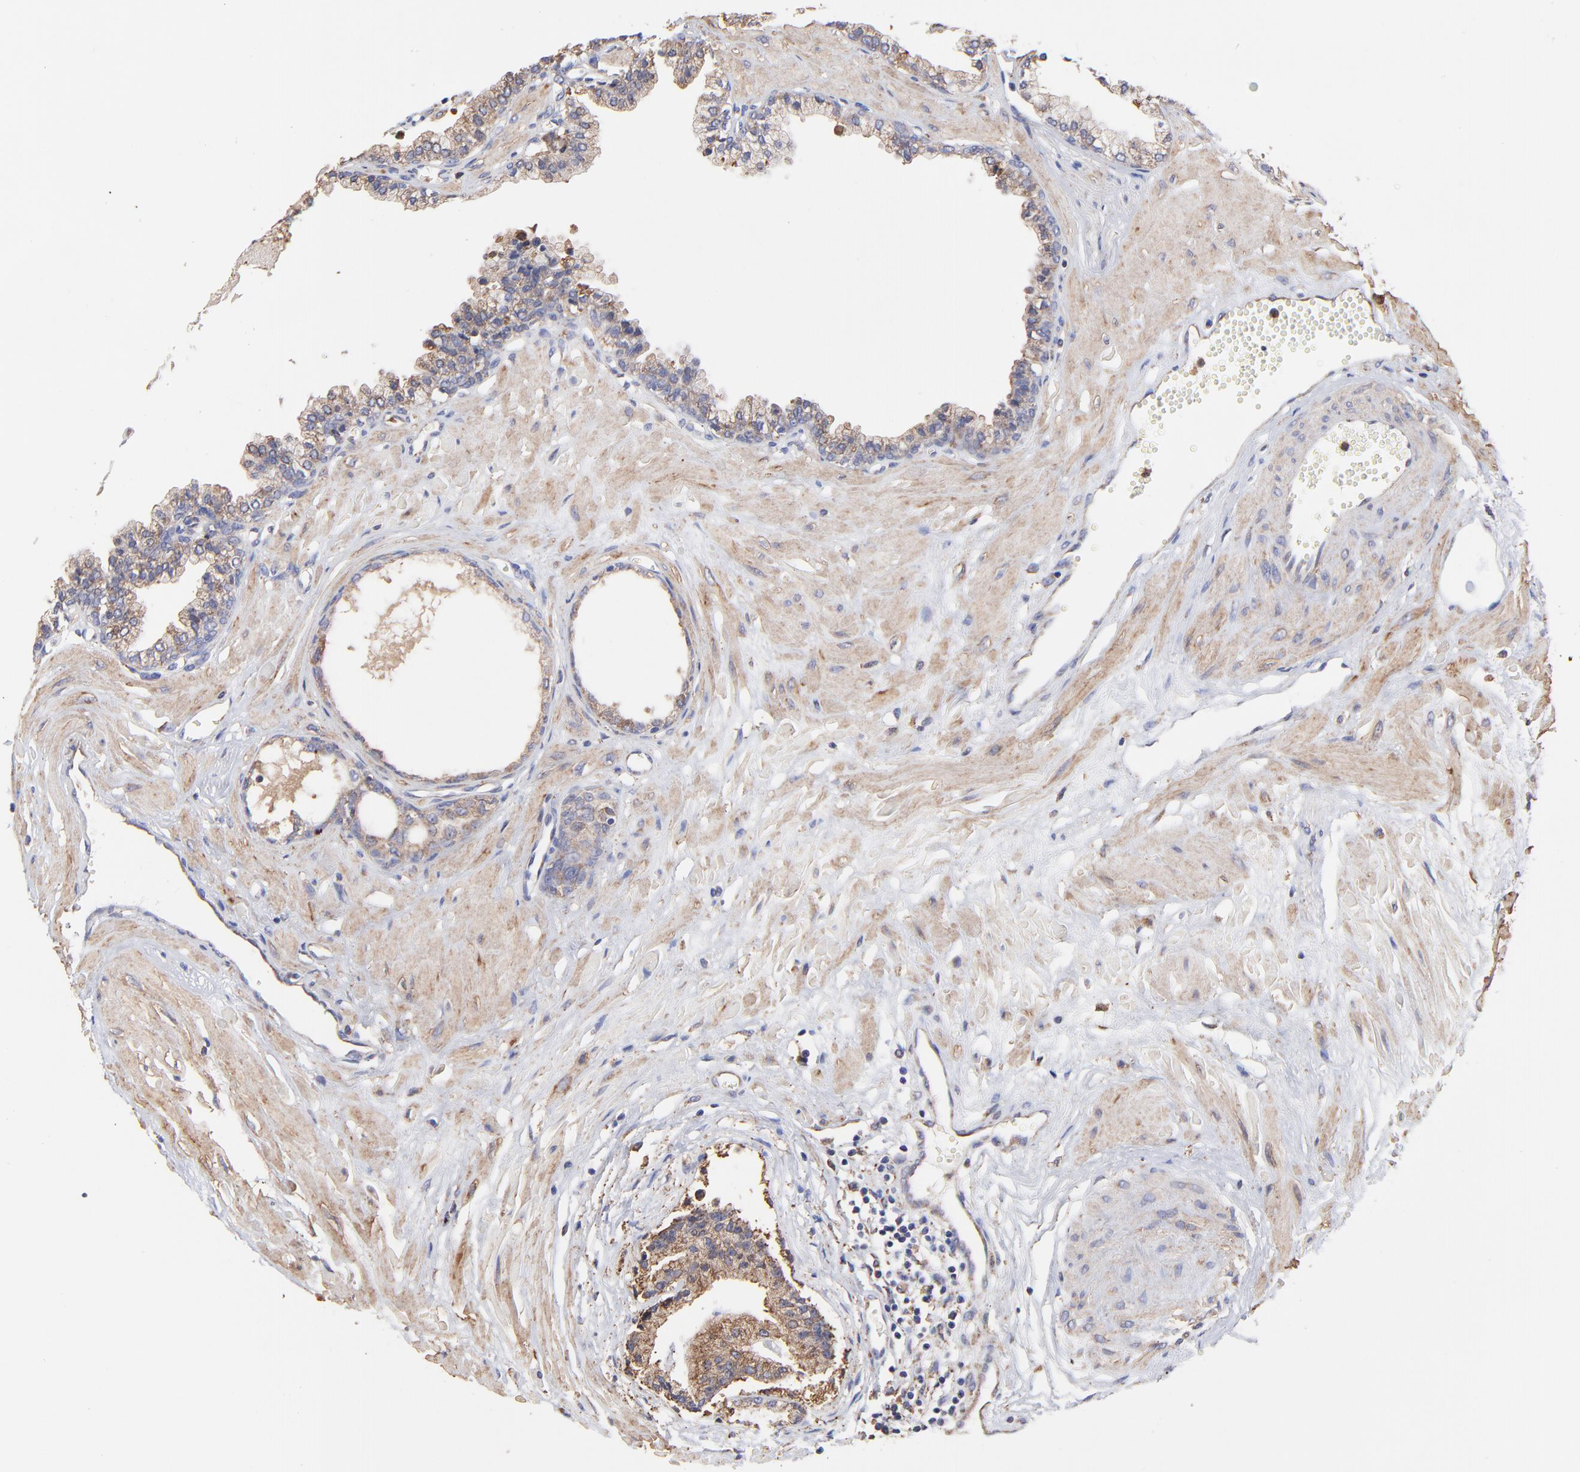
{"staining": {"intensity": "moderate", "quantity": "25%-75%", "location": "cytoplasmic/membranous"}, "tissue": "prostate cancer", "cell_type": "Tumor cells", "image_type": "cancer", "snomed": [{"axis": "morphology", "description": "Adenocarcinoma, High grade"}, {"axis": "topography", "description": "Prostate"}], "caption": "A medium amount of moderate cytoplasmic/membranous expression is appreciated in approximately 25%-75% of tumor cells in prostate high-grade adenocarcinoma tissue.", "gene": "PFKM", "patient": {"sex": "male", "age": 56}}